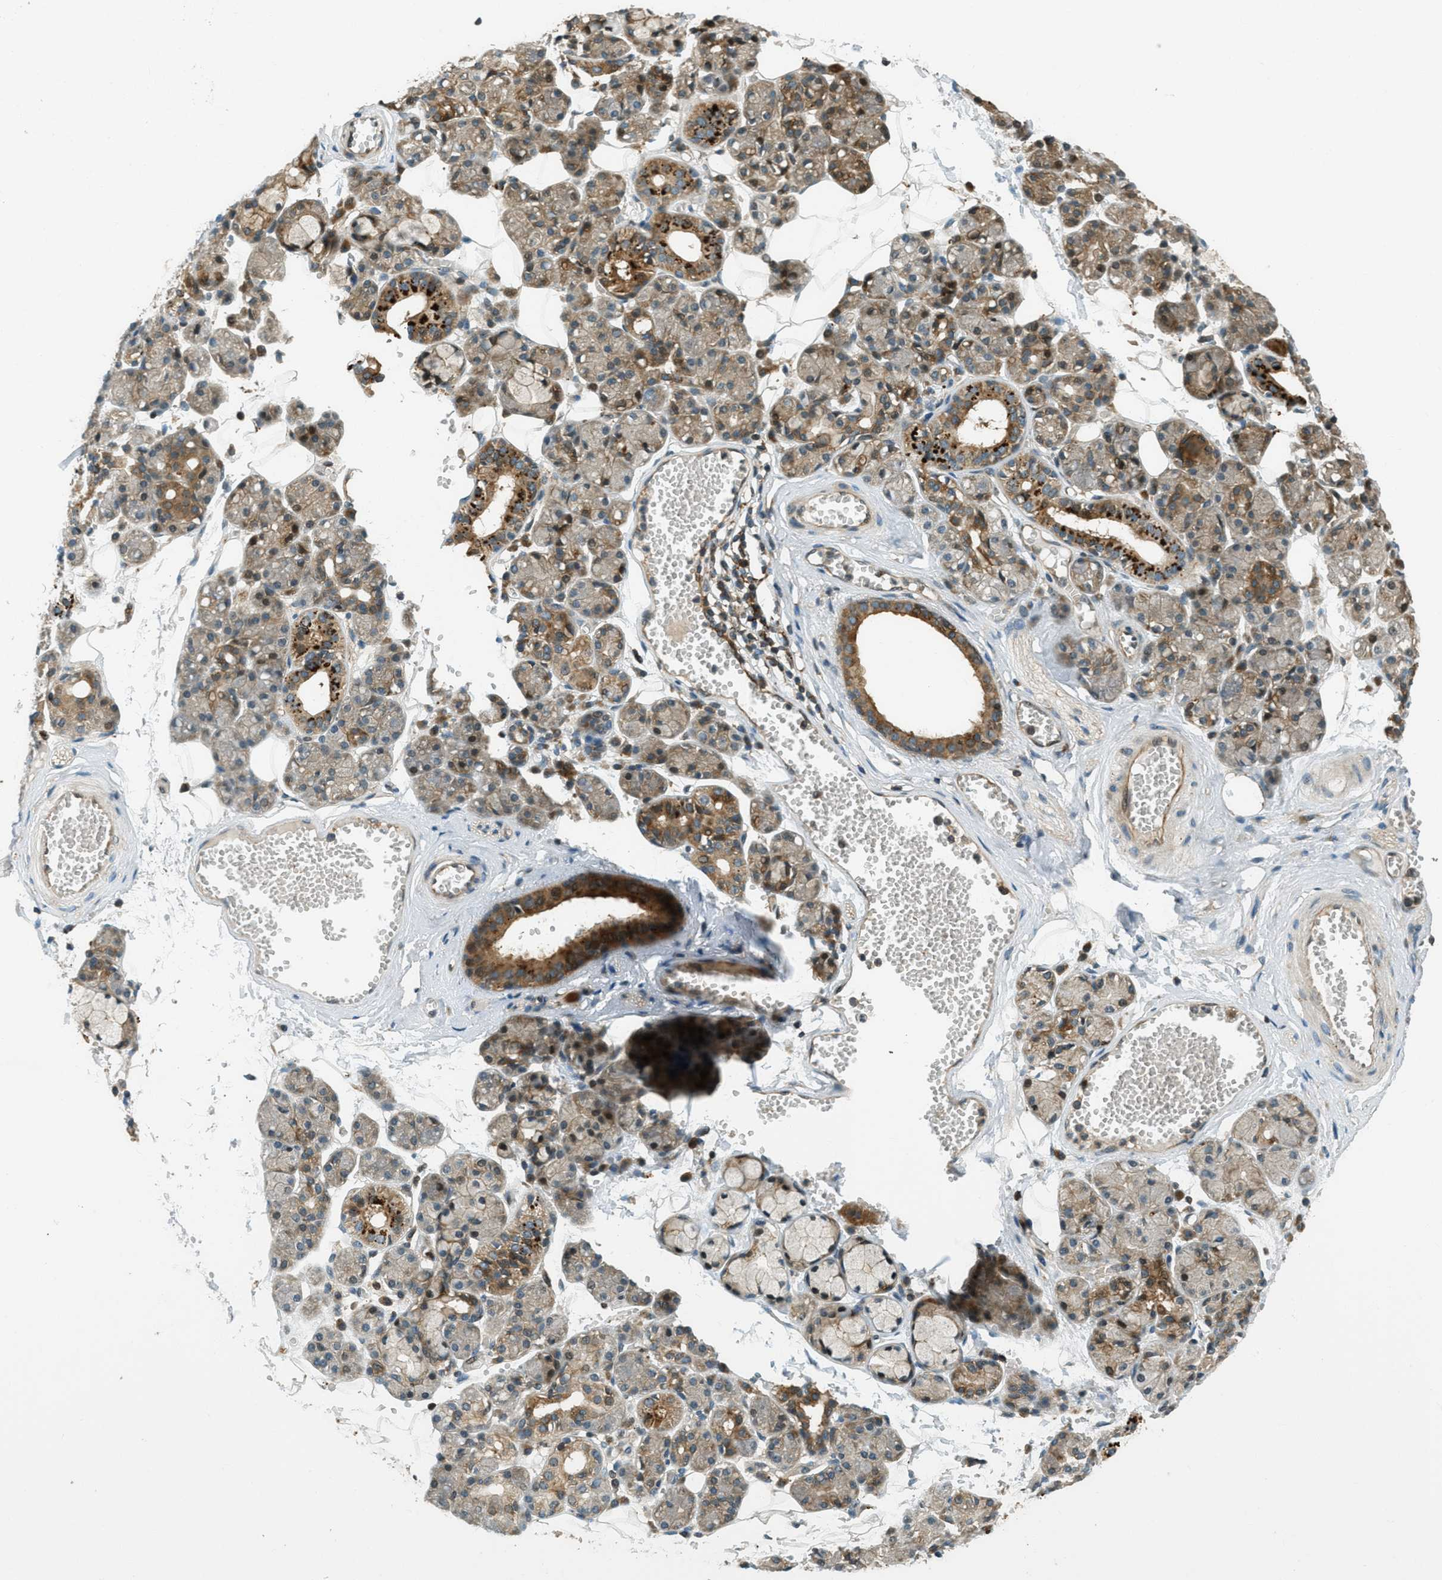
{"staining": {"intensity": "moderate", "quantity": "25%-75%", "location": "cytoplasmic/membranous"}, "tissue": "salivary gland", "cell_type": "Glandular cells", "image_type": "normal", "snomed": [{"axis": "morphology", "description": "Normal tissue, NOS"}, {"axis": "topography", "description": "Salivary gland"}], "caption": "Approximately 25%-75% of glandular cells in benign human salivary gland demonstrate moderate cytoplasmic/membranous protein staining as visualized by brown immunohistochemical staining.", "gene": "PTPN23", "patient": {"sex": "male", "age": 63}}